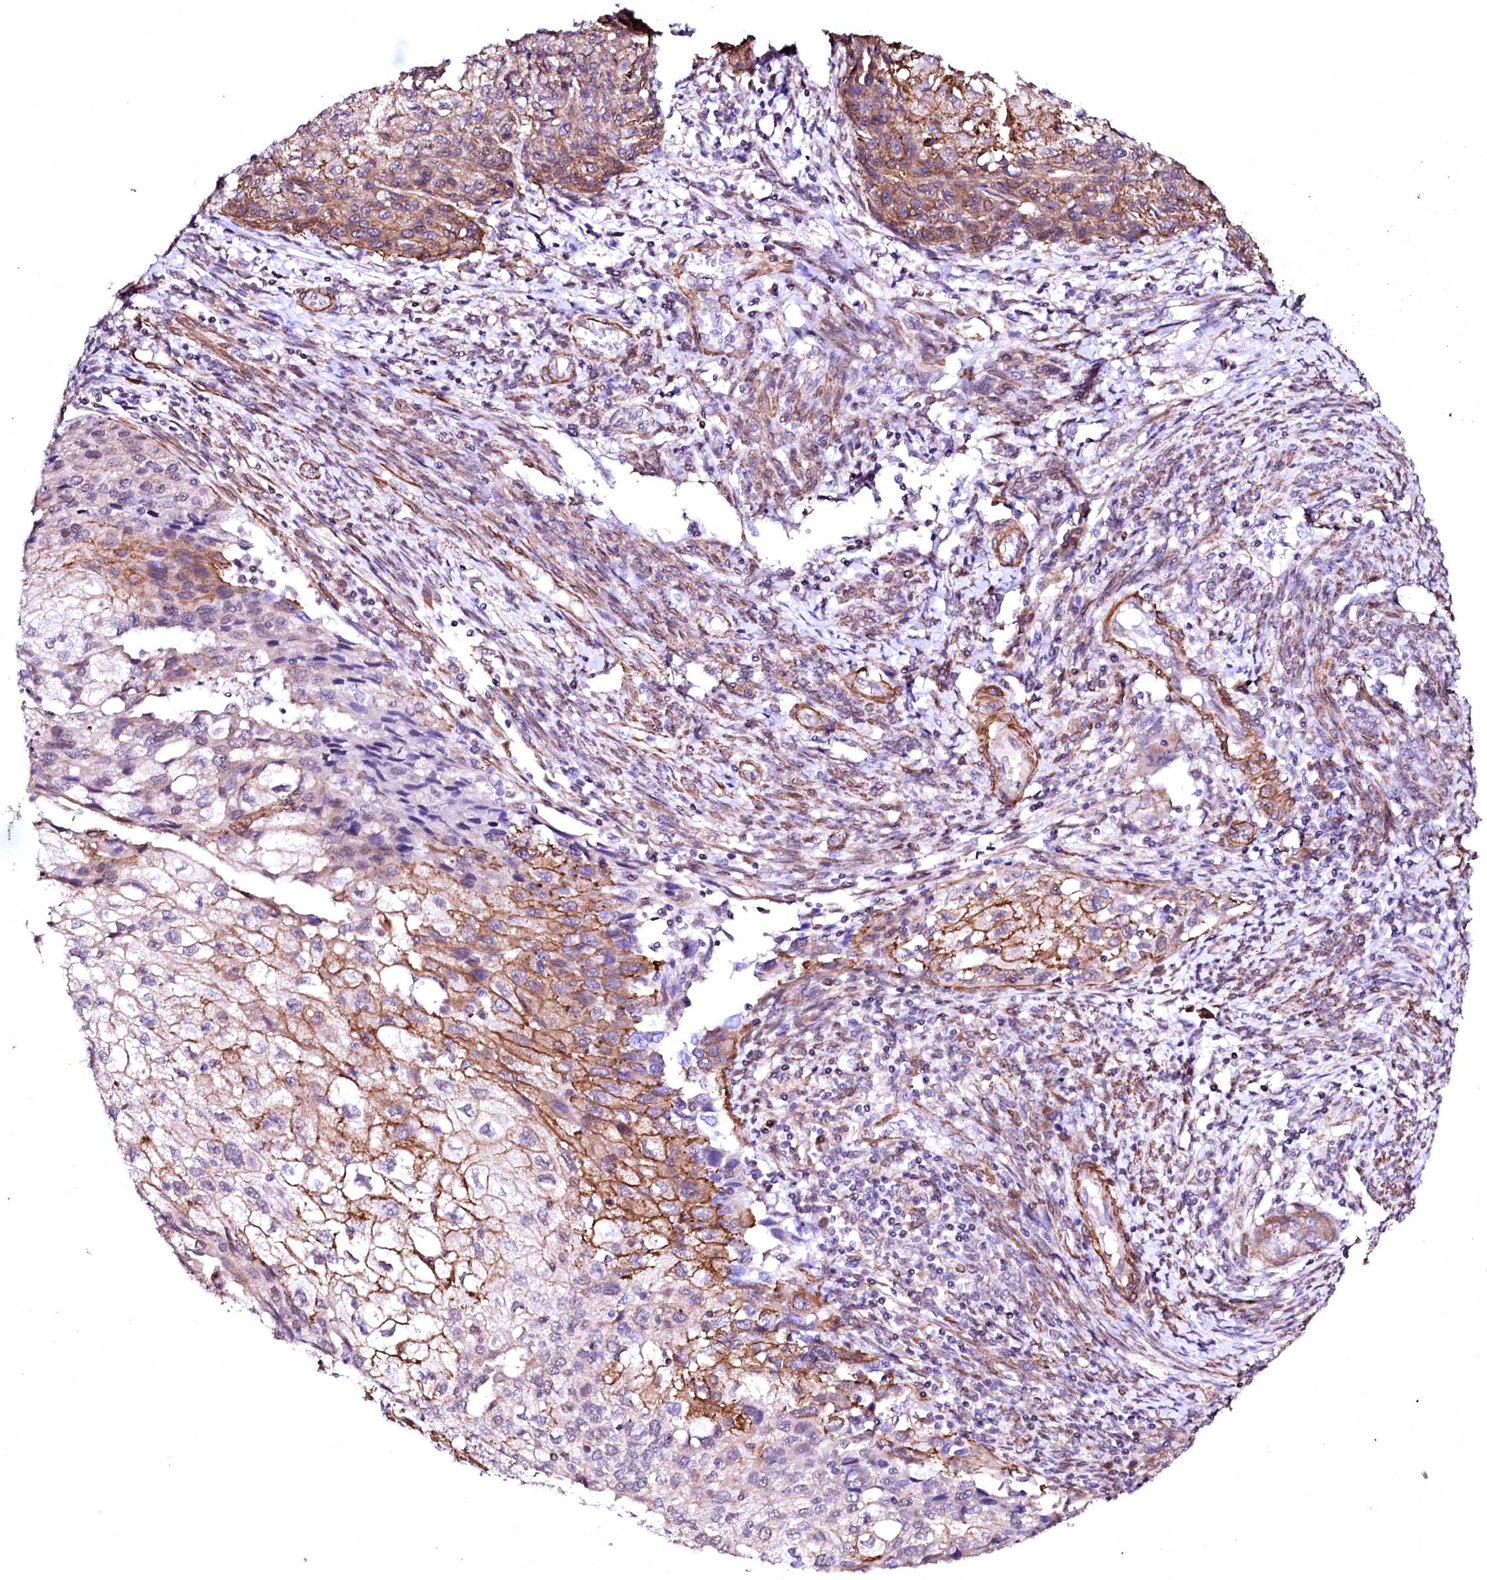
{"staining": {"intensity": "moderate", "quantity": "25%-75%", "location": "cytoplasmic/membranous"}, "tissue": "cervical cancer", "cell_type": "Tumor cells", "image_type": "cancer", "snomed": [{"axis": "morphology", "description": "Squamous cell carcinoma, NOS"}, {"axis": "topography", "description": "Cervix"}], "caption": "A histopathology image of cervical cancer stained for a protein shows moderate cytoplasmic/membranous brown staining in tumor cells.", "gene": "GPR176", "patient": {"sex": "female", "age": 67}}